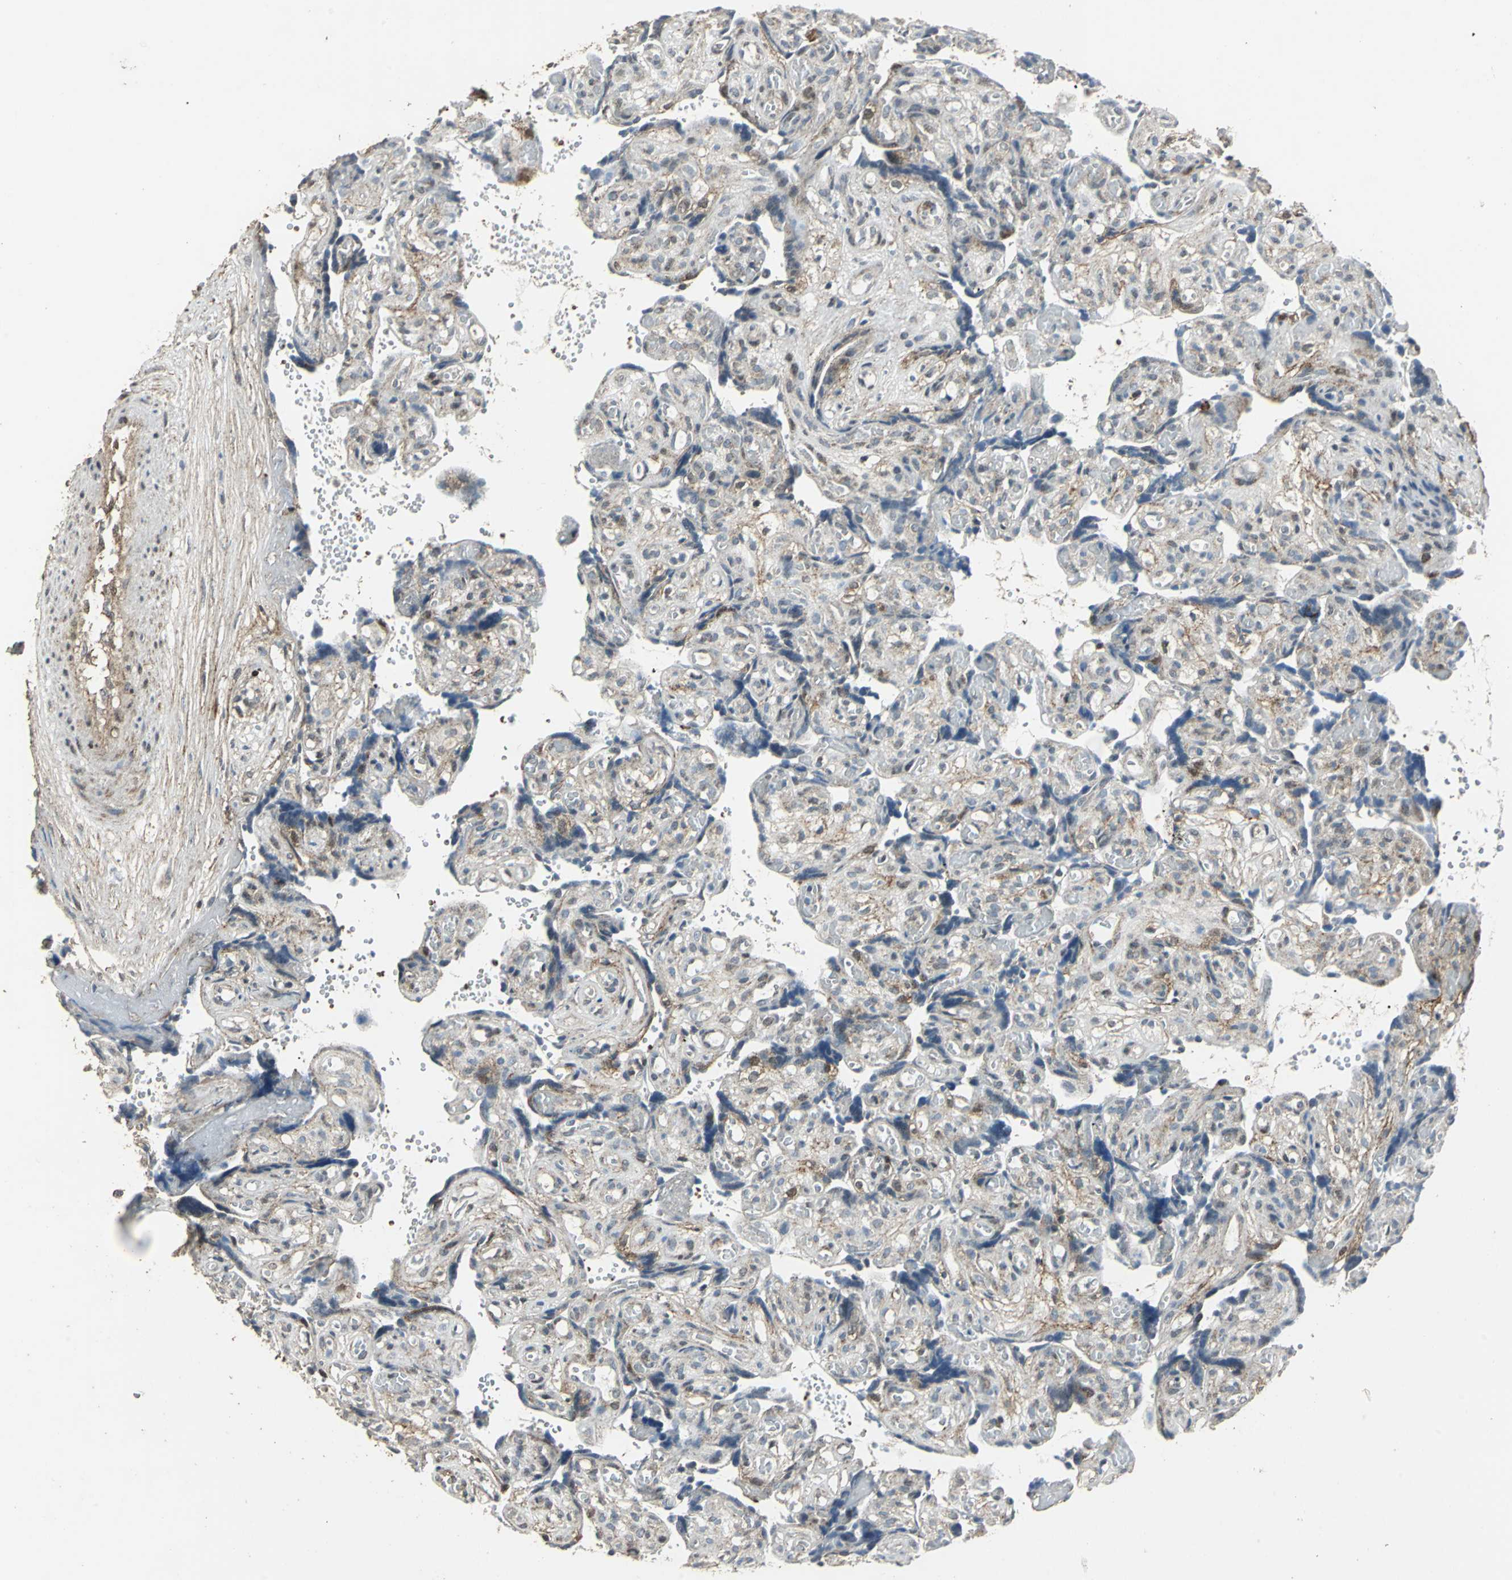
{"staining": {"intensity": "weak", "quantity": "25%-75%", "location": "cytoplasmic/membranous"}, "tissue": "placenta", "cell_type": "Decidual cells", "image_type": "normal", "snomed": [{"axis": "morphology", "description": "Normal tissue, NOS"}, {"axis": "topography", "description": "Placenta"}], "caption": "Human placenta stained for a protein (brown) exhibits weak cytoplasmic/membranous positive expression in about 25%-75% of decidual cells.", "gene": "DNAJB4", "patient": {"sex": "female", "age": 30}}